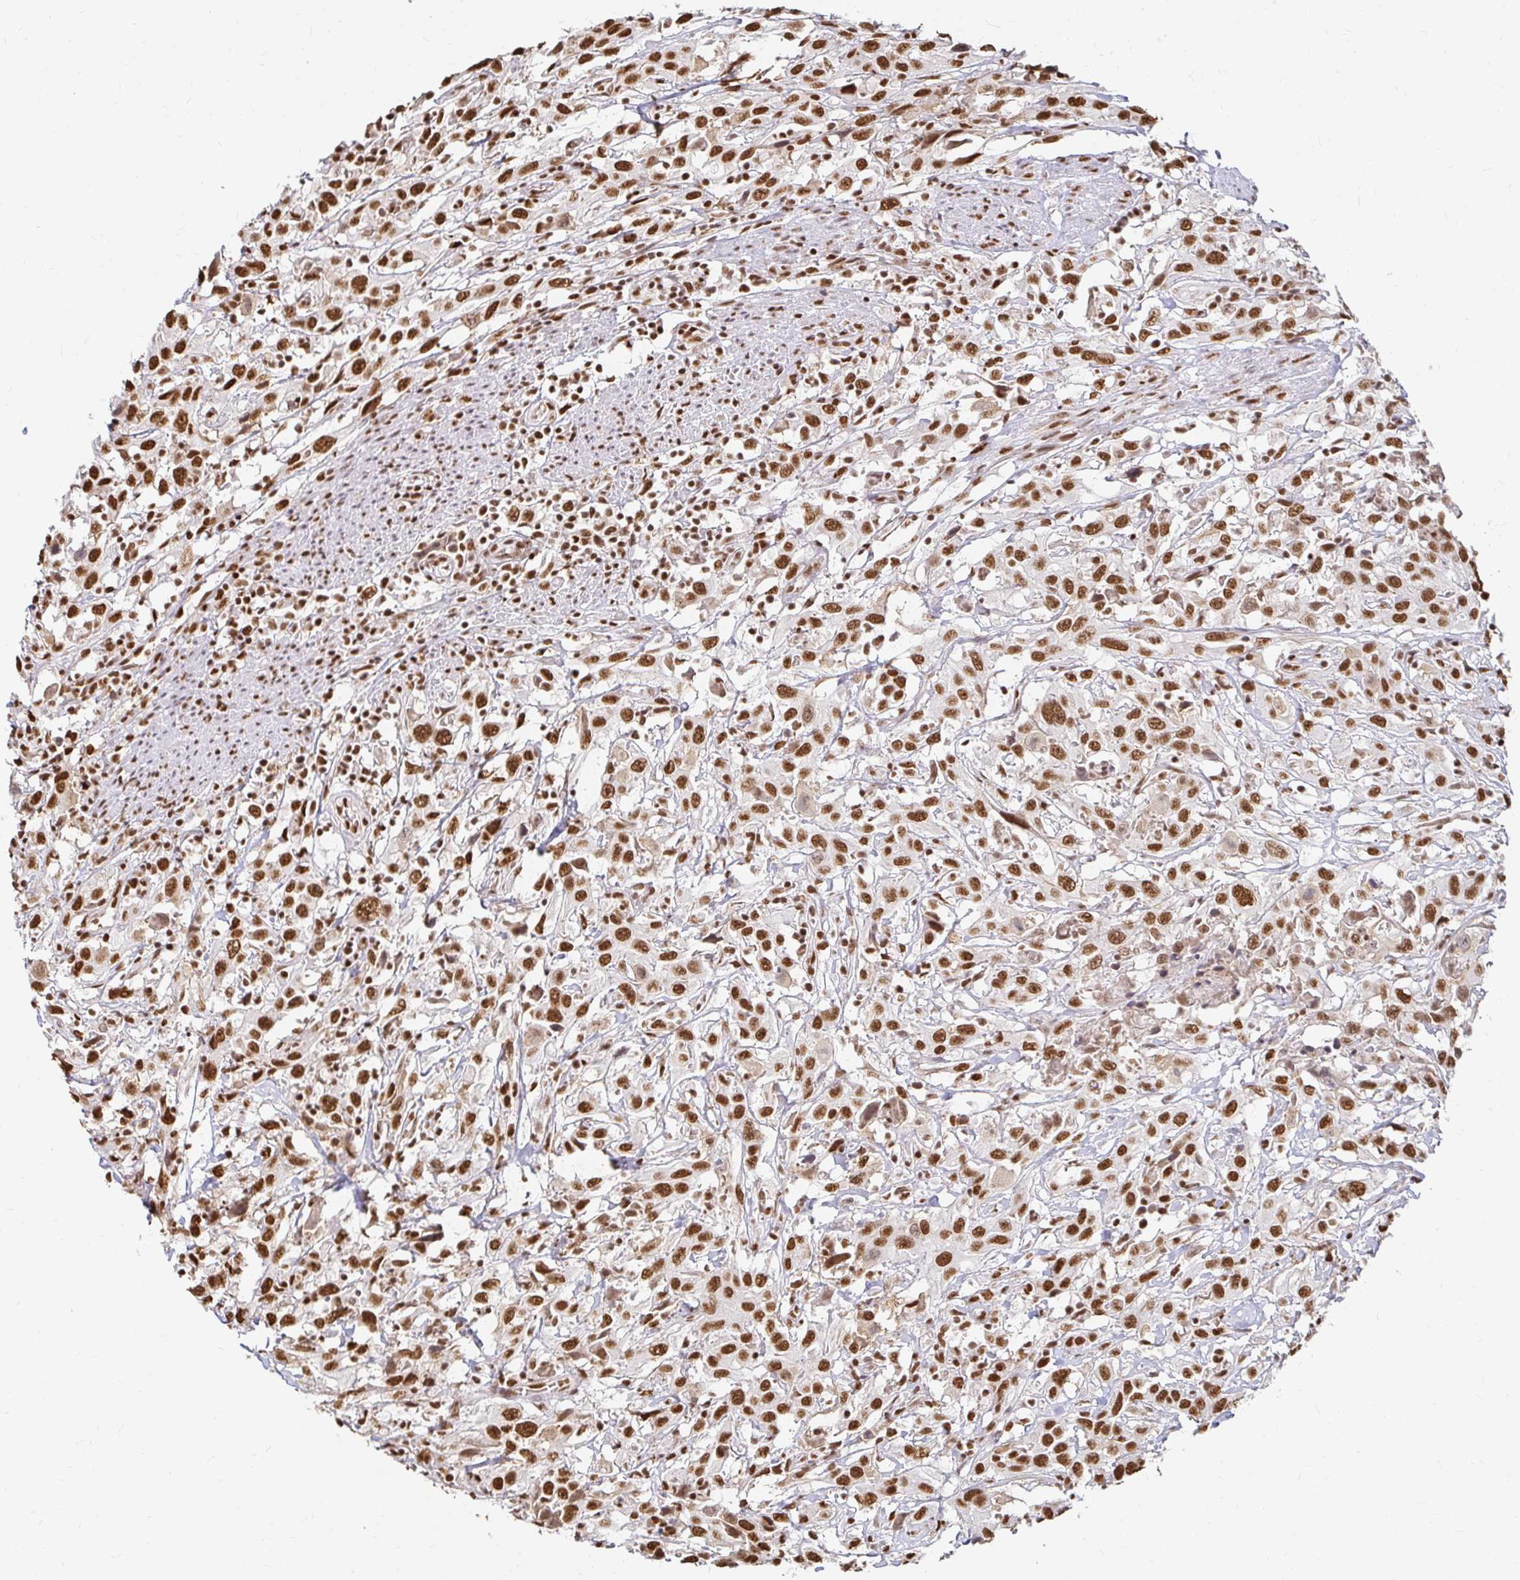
{"staining": {"intensity": "strong", "quantity": ">75%", "location": "nuclear"}, "tissue": "urothelial cancer", "cell_type": "Tumor cells", "image_type": "cancer", "snomed": [{"axis": "morphology", "description": "Urothelial carcinoma, High grade"}, {"axis": "topography", "description": "Urinary bladder"}], "caption": "A high amount of strong nuclear expression is present in about >75% of tumor cells in urothelial cancer tissue. (Brightfield microscopy of DAB IHC at high magnification).", "gene": "HNRNPU", "patient": {"sex": "male", "age": 61}}